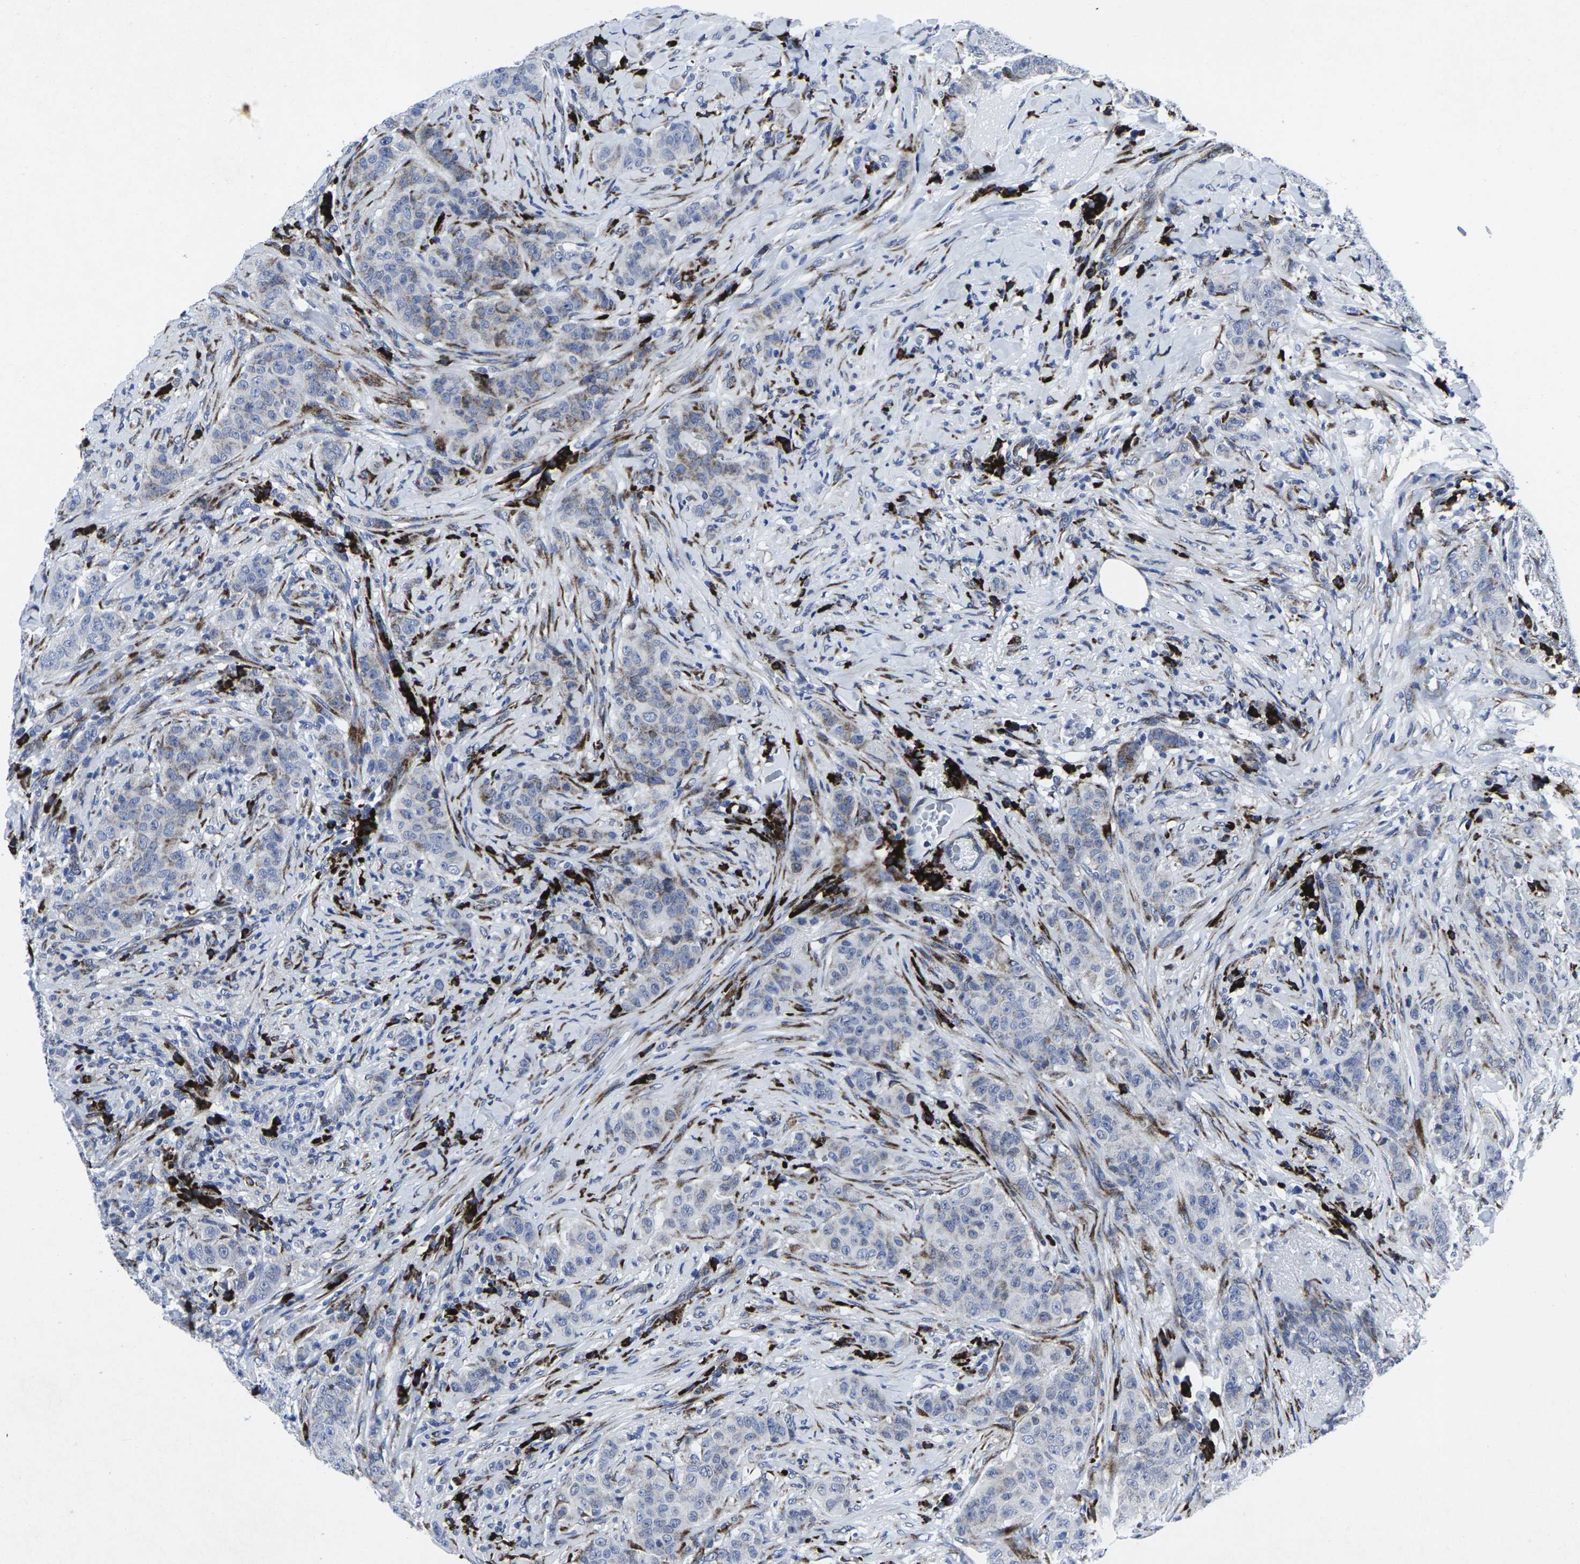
{"staining": {"intensity": "moderate", "quantity": "<25%", "location": "cytoplasmic/membranous"}, "tissue": "breast cancer", "cell_type": "Tumor cells", "image_type": "cancer", "snomed": [{"axis": "morphology", "description": "Normal tissue, NOS"}, {"axis": "morphology", "description": "Duct carcinoma"}, {"axis": "topography", "description": "Breast"}], "caption": "Breast intraductal carcinoma stained for a protein (brown) reveals moderate cytoplasmic/membranous positive expression in approximately <25% of tumor cells.", "gene": "RPN1", "patient": {"sex": "female", "age": 40}}